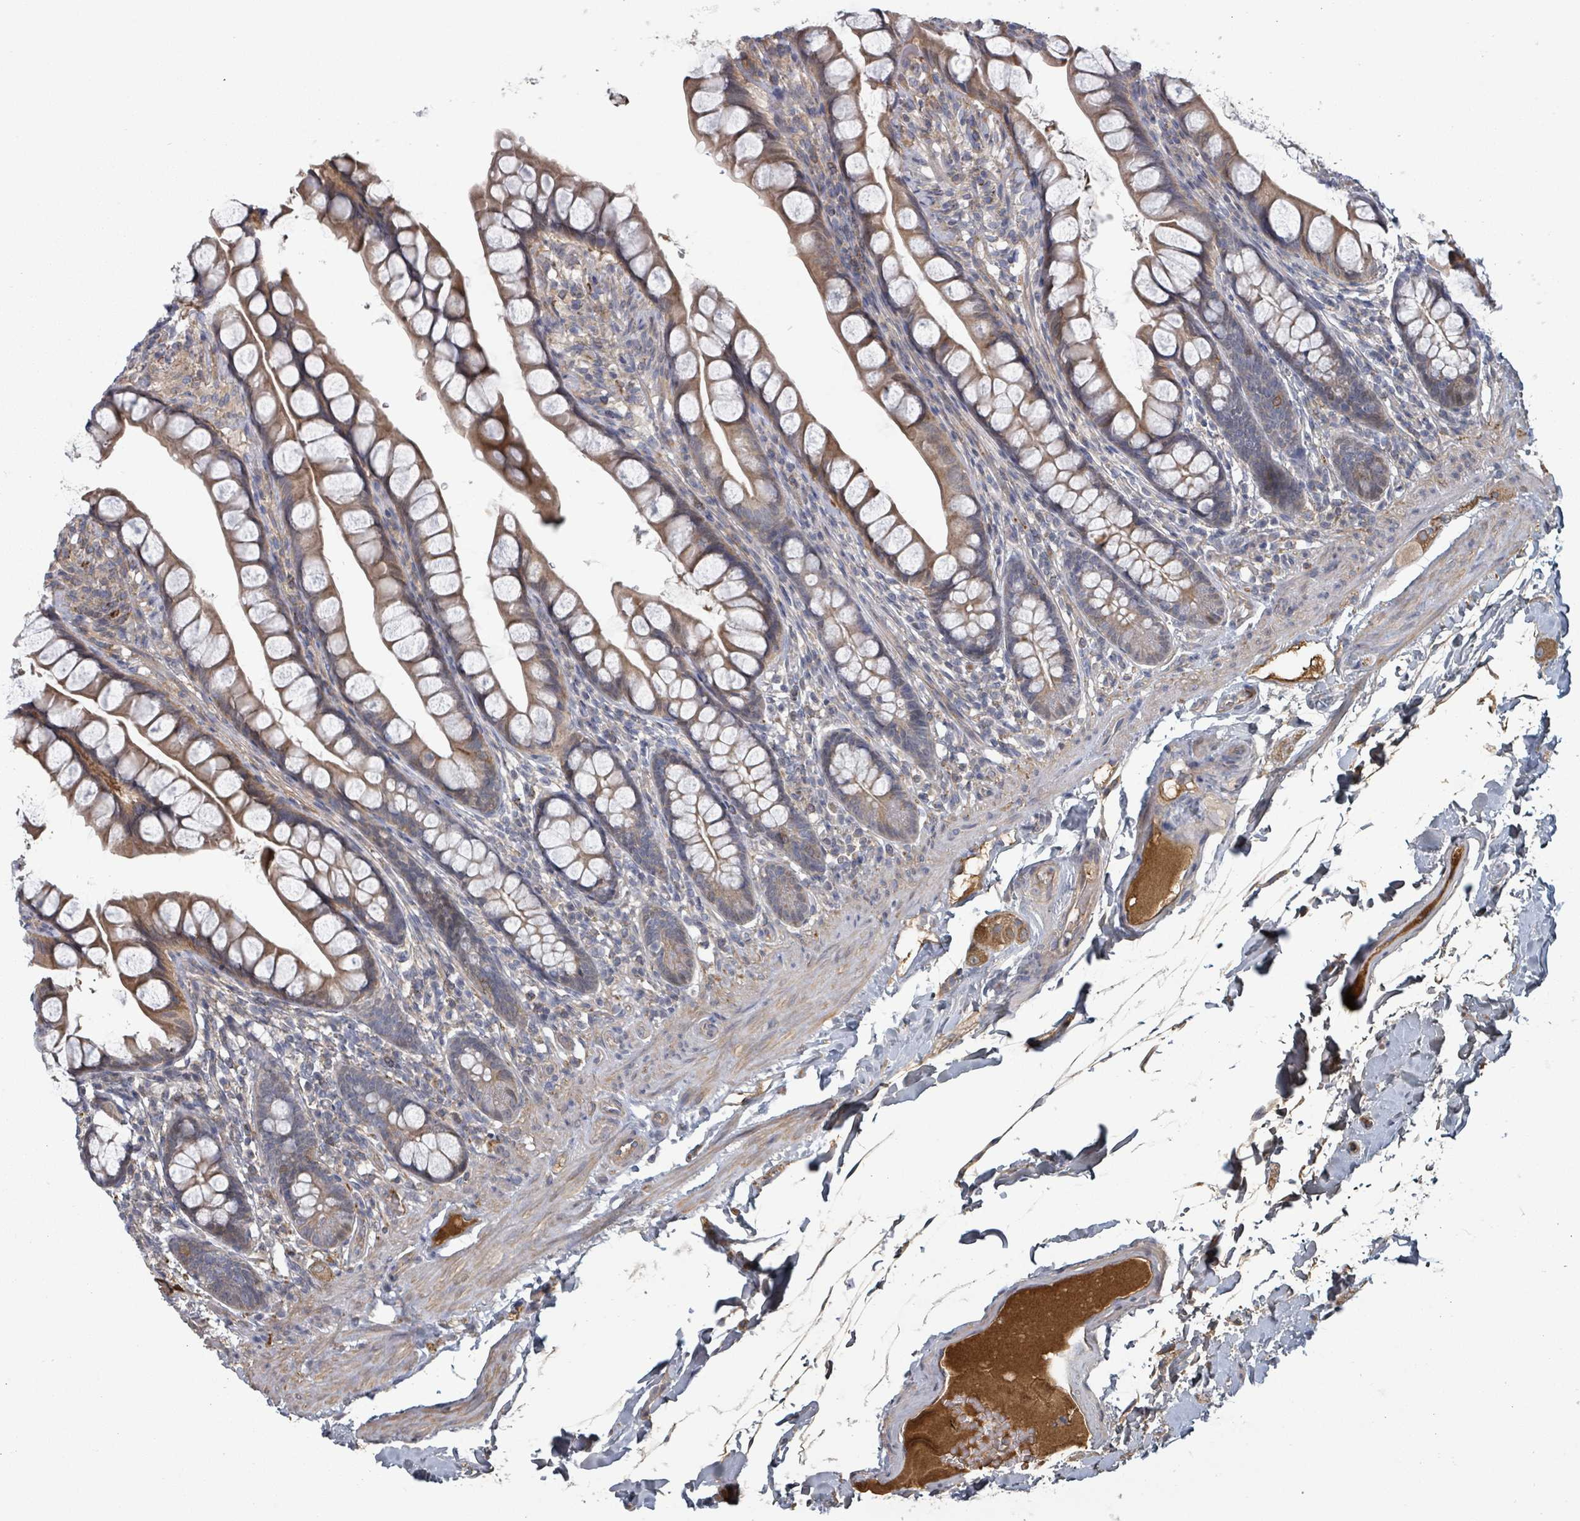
{"staining": {"intensity": "moderate", "quantity": ">75%", "location": "cytoplasmic/membranous"}, "tissue": "small intestine", "cell_type": "Glandular cells", "image_type": "normal", "snomed": [{"axis": "morphology", "description": "Normal tissue, NOS"}, {"axis": "topography", "description": "Small intestine"}], "caption": "This is a micrograph of immunohistochemistry staining of normal small intestine, which shows moderate positivity in the cytoplasmic/membranous of glandular cells.", "gene": "GABBR1", "patient": {"sex": "male", "age": 70}}